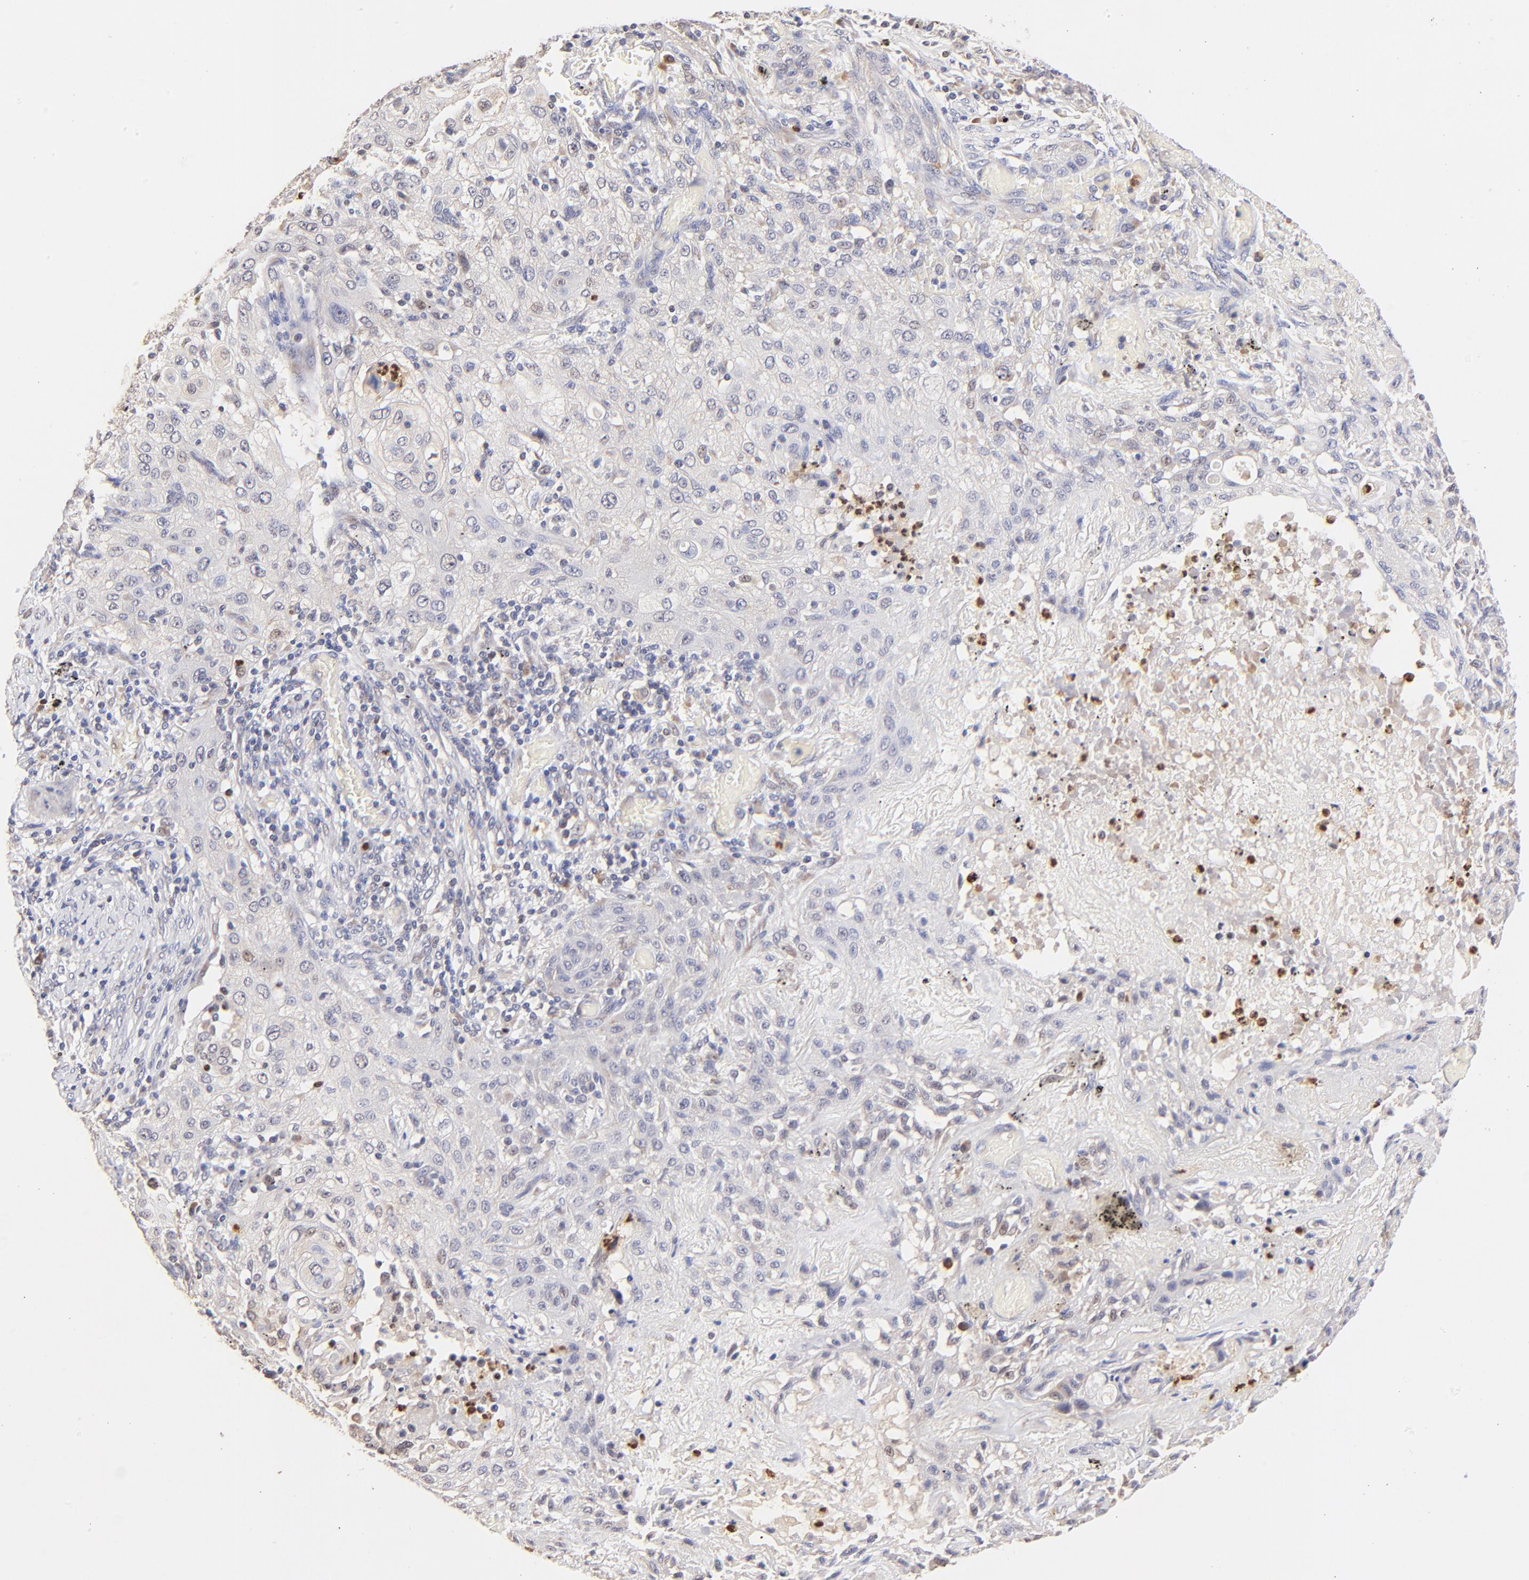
{"staining": {"intensity": "weak", "quantity": "<25%", "location": "cytoplasmic/membranous"}, "tissue": "lung cancer", "cell_type": "Tumor cells", "image_type": "cancer", "snomed": [{"axis": "morphology", "description": "Squamous cell carcinoma, NOS"}, {"axis": "topography", "description": "Lung"}], "caption": "Lung cancer was stained to show a protein in brown. There is no significant expression in tumor cells.", "gene": "BBOF1", "patient": {"sex": "female", "age": 47}}